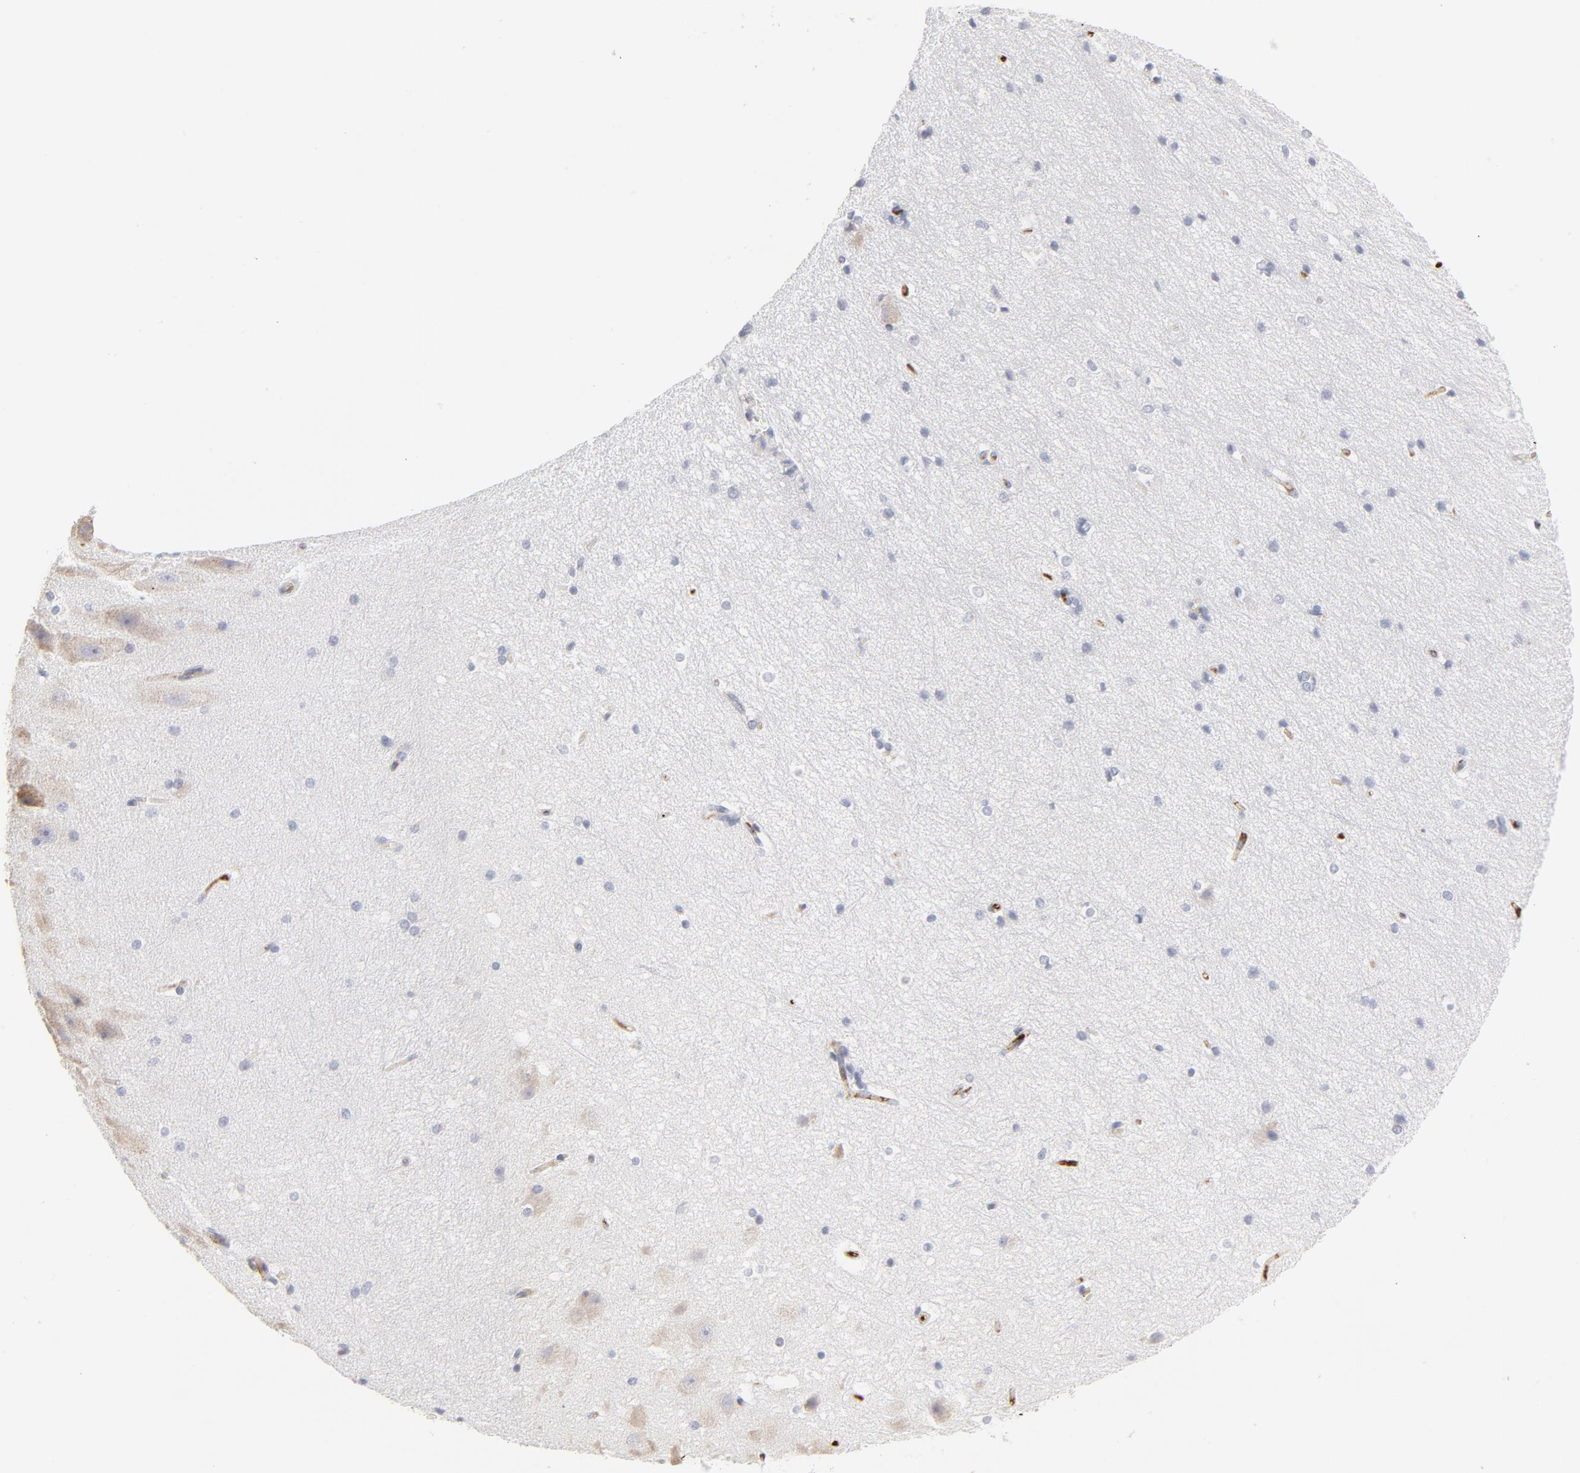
{"staining": {"intensity": "negative", "quantity": "none", "location": "none"}, "tissue": "hippocampus", "cell_type": "Glial cells", "image_type": "normal", "snomed": [{"axis": "morphology", "description": "Normal tissue, NOS"}, {"axis": "topography", "description": "Hippocampus"}], "caption": "Glial cells are negative for brown protein staining in unremarkable hippocampus. (DAB (3,3'-diaminobenzidine) immunohistochemistry, high magnification).", "gene": "PLAT", "patient": {"sex": "female", "age": 19}}